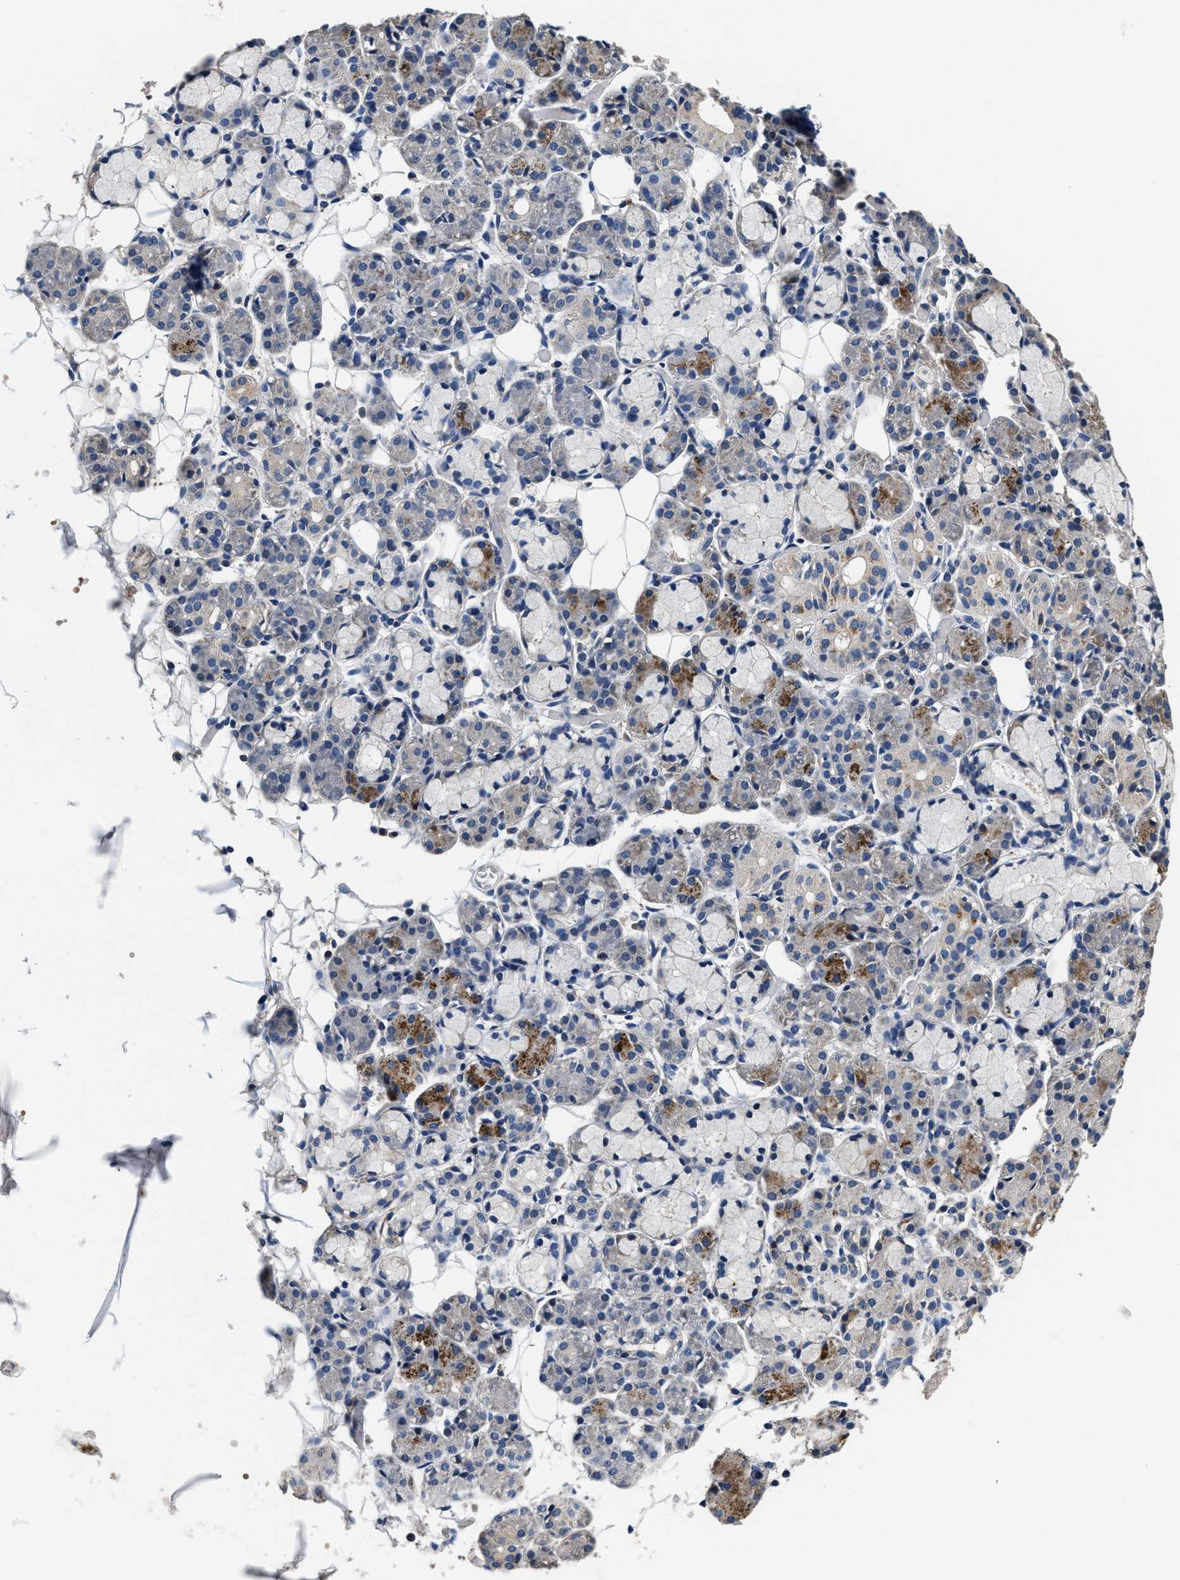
{"staining": {"intensity": "moderate", "quantity": "<25%", "location": "cytoplasmic/membranous"}, "tissue": "salivary gland", "cell_type": "Glandular cells", "image_type": "normal", "snomed": [{"axis": "morphology", "description": "Normal tissue, NOS"}, {"axis": "topography", "description": "Salivary gland"}], "caption": "The immunohistochemical stain highlights moderate cytoplasmic/membranous expression in glandular cells of unremarkable salivary gland. The staining is performed using DAB brown chromogen to label protein expression. The nuclei are counter-stained blue using hematoxylin.", "gene": "ANKIB1", "patient": {"sex": "male", "age": 63}}